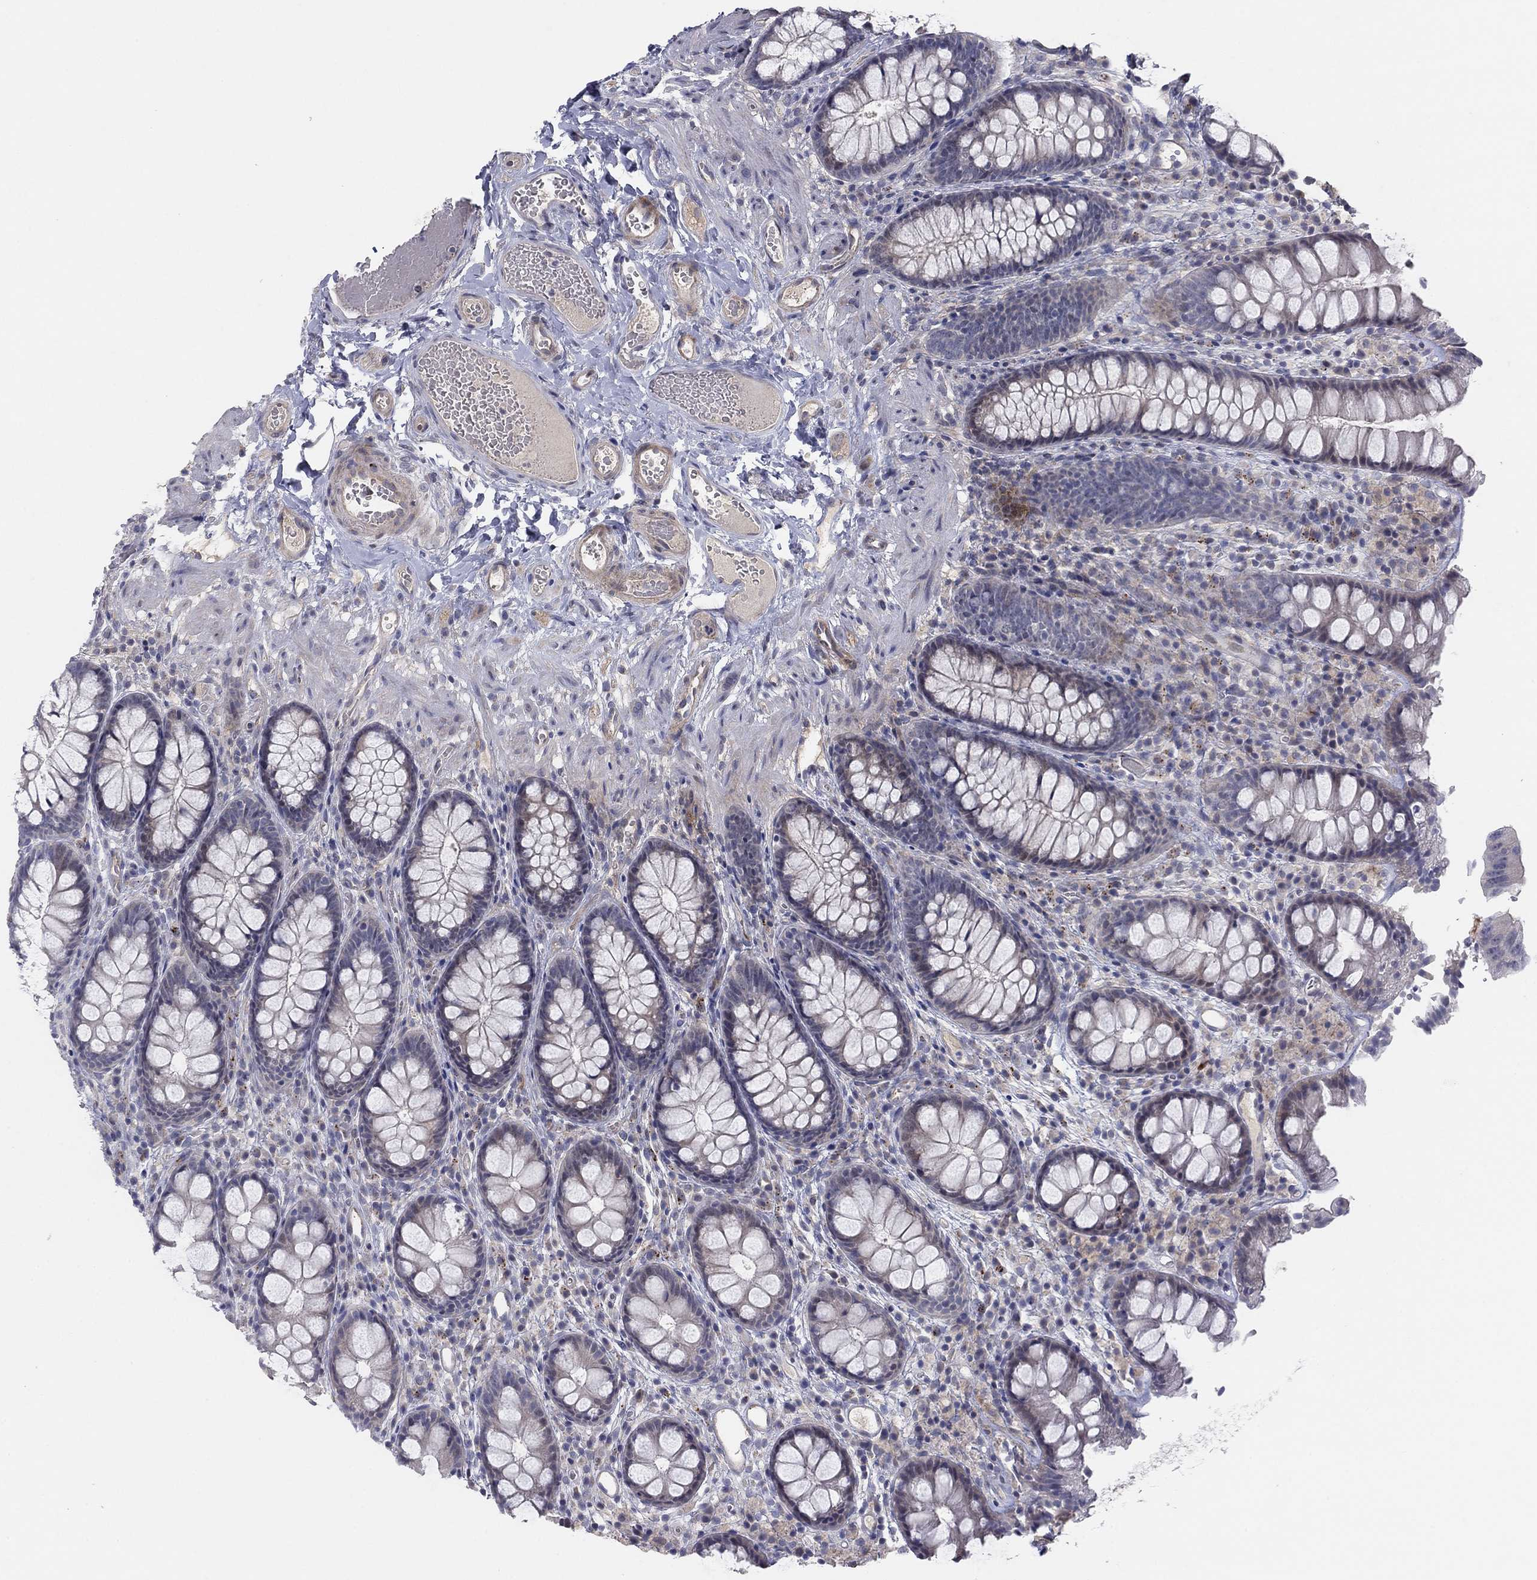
{"staining": {"intensity": "weak", "quantity": ">75%", "location": "cytoplasmic/membranous"}, "tissue": "colon", "cell_type": "Endothelial cells", "image_type": "normal", "snomed": [{"axis": "morphology", "description": "Normal tissue, NOS"}, {"axis": "topography", "description": "Colon"}], "caption": "A brown stain shows weak cytoplasmic/membranous expression of a protein in endothelial cells of unremarkable human colon. Immunohistochemistry (ihc) stains the protein in brown and the nuclei are stained blue.", "gene": "AMN1", "patient": {"sex": "female", "age": 86}}